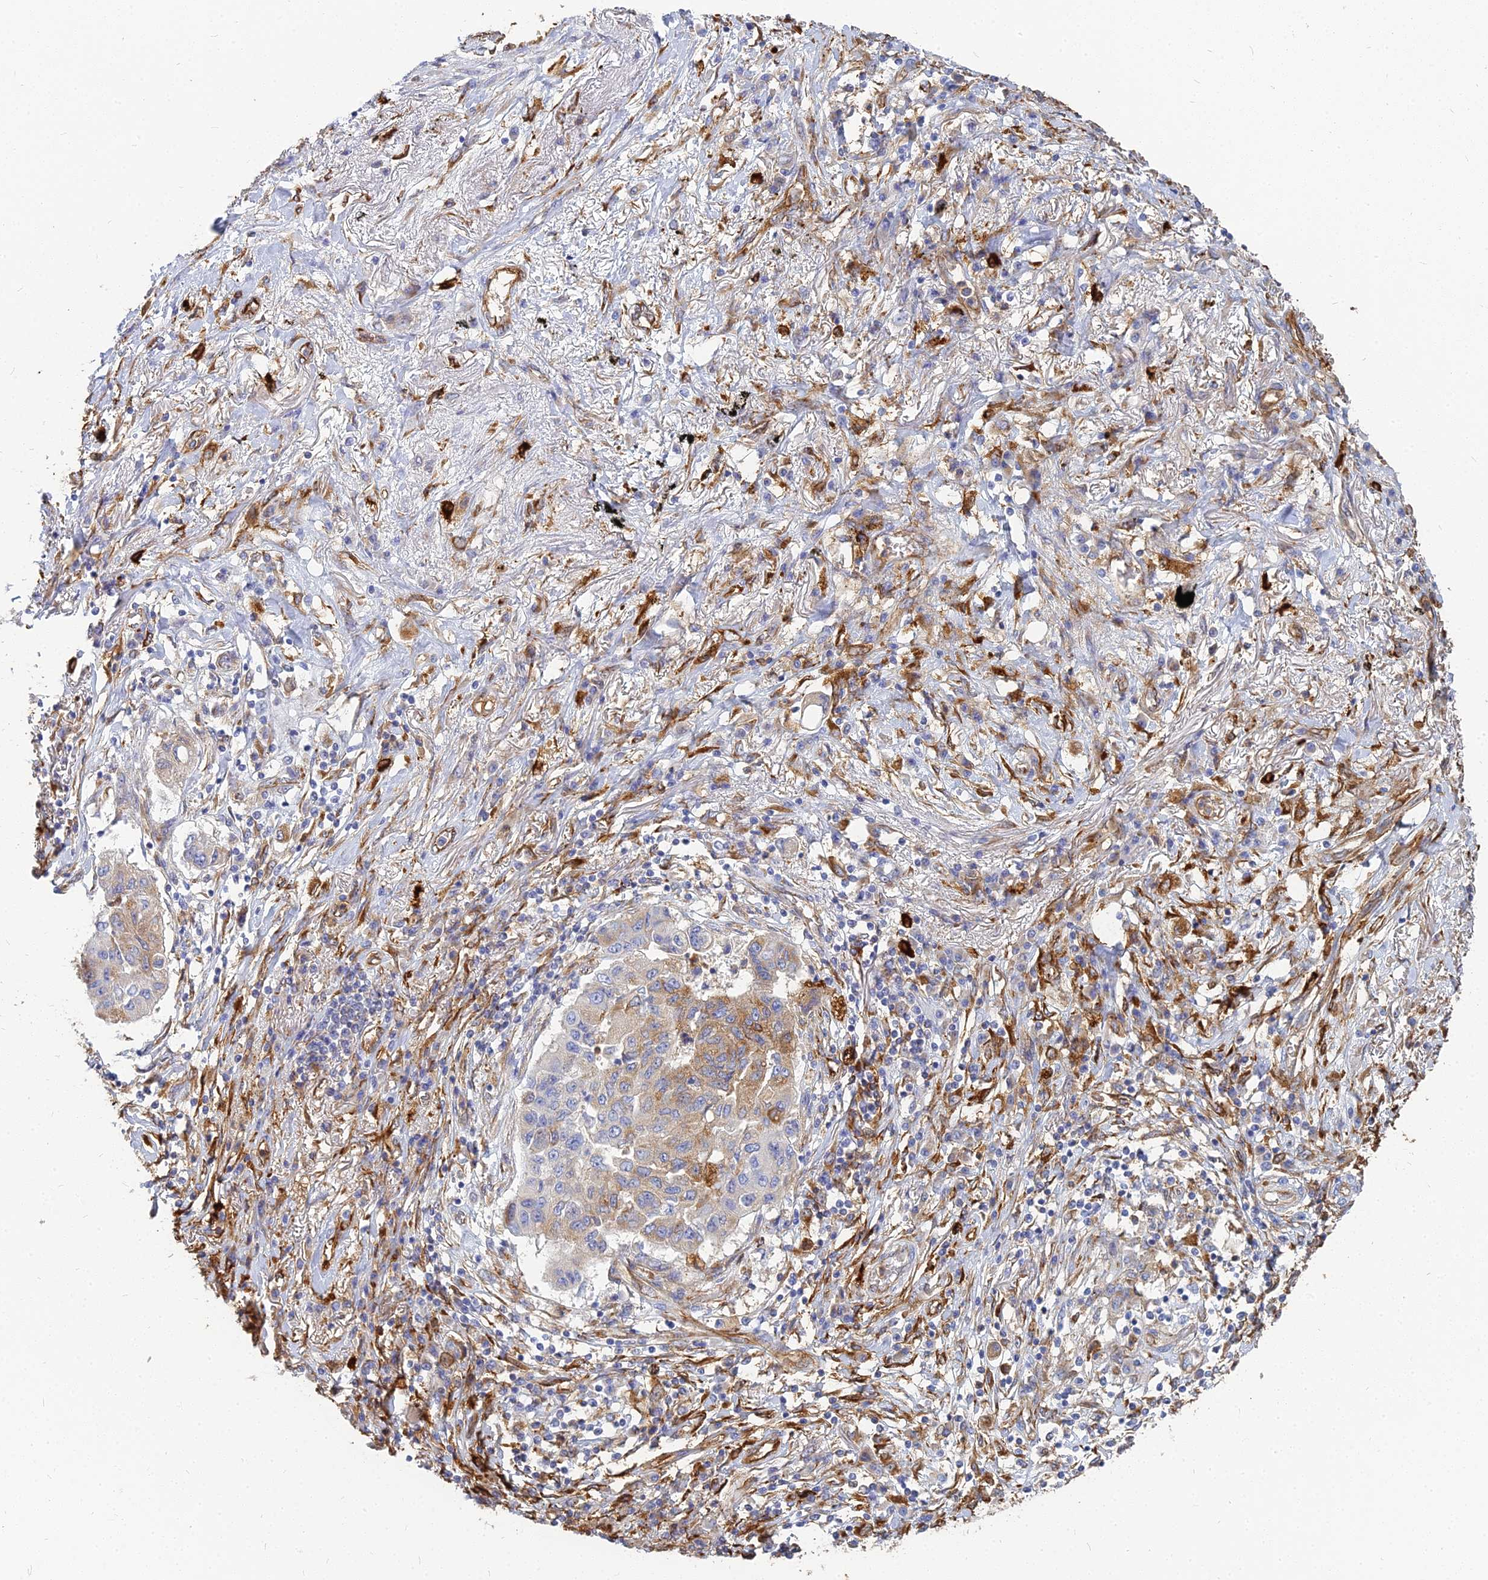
{"staining": {"intensity": "moderate", "quantity": "<25%", "location": "cytoplasmic/membranous"}, "tissue": "lung cancer", "cell_type": "Tumor cells", "image_type": "cancer", "snomed": [{"axis": "morphology", "description": "Squamous cell carcinoma, NOS"}, {"axis": "topography", "description": "Lung"}], "caption": "IHC staining of lung cancer (squamous cell carcinoma), which demonstrates low levels of moderate cytoplasmic/membranous staining in about <25% of tumor cells indicating moderate cytoplasmic/membranous protein staining. The staining was performed using DAB (3,3'-diaminobenzidine) (brown) for protein detection and nuclei were counterstained in hematoxylin (blue).", "gene": "VAT1", "patient": {"sex": "male", "age": 74}}